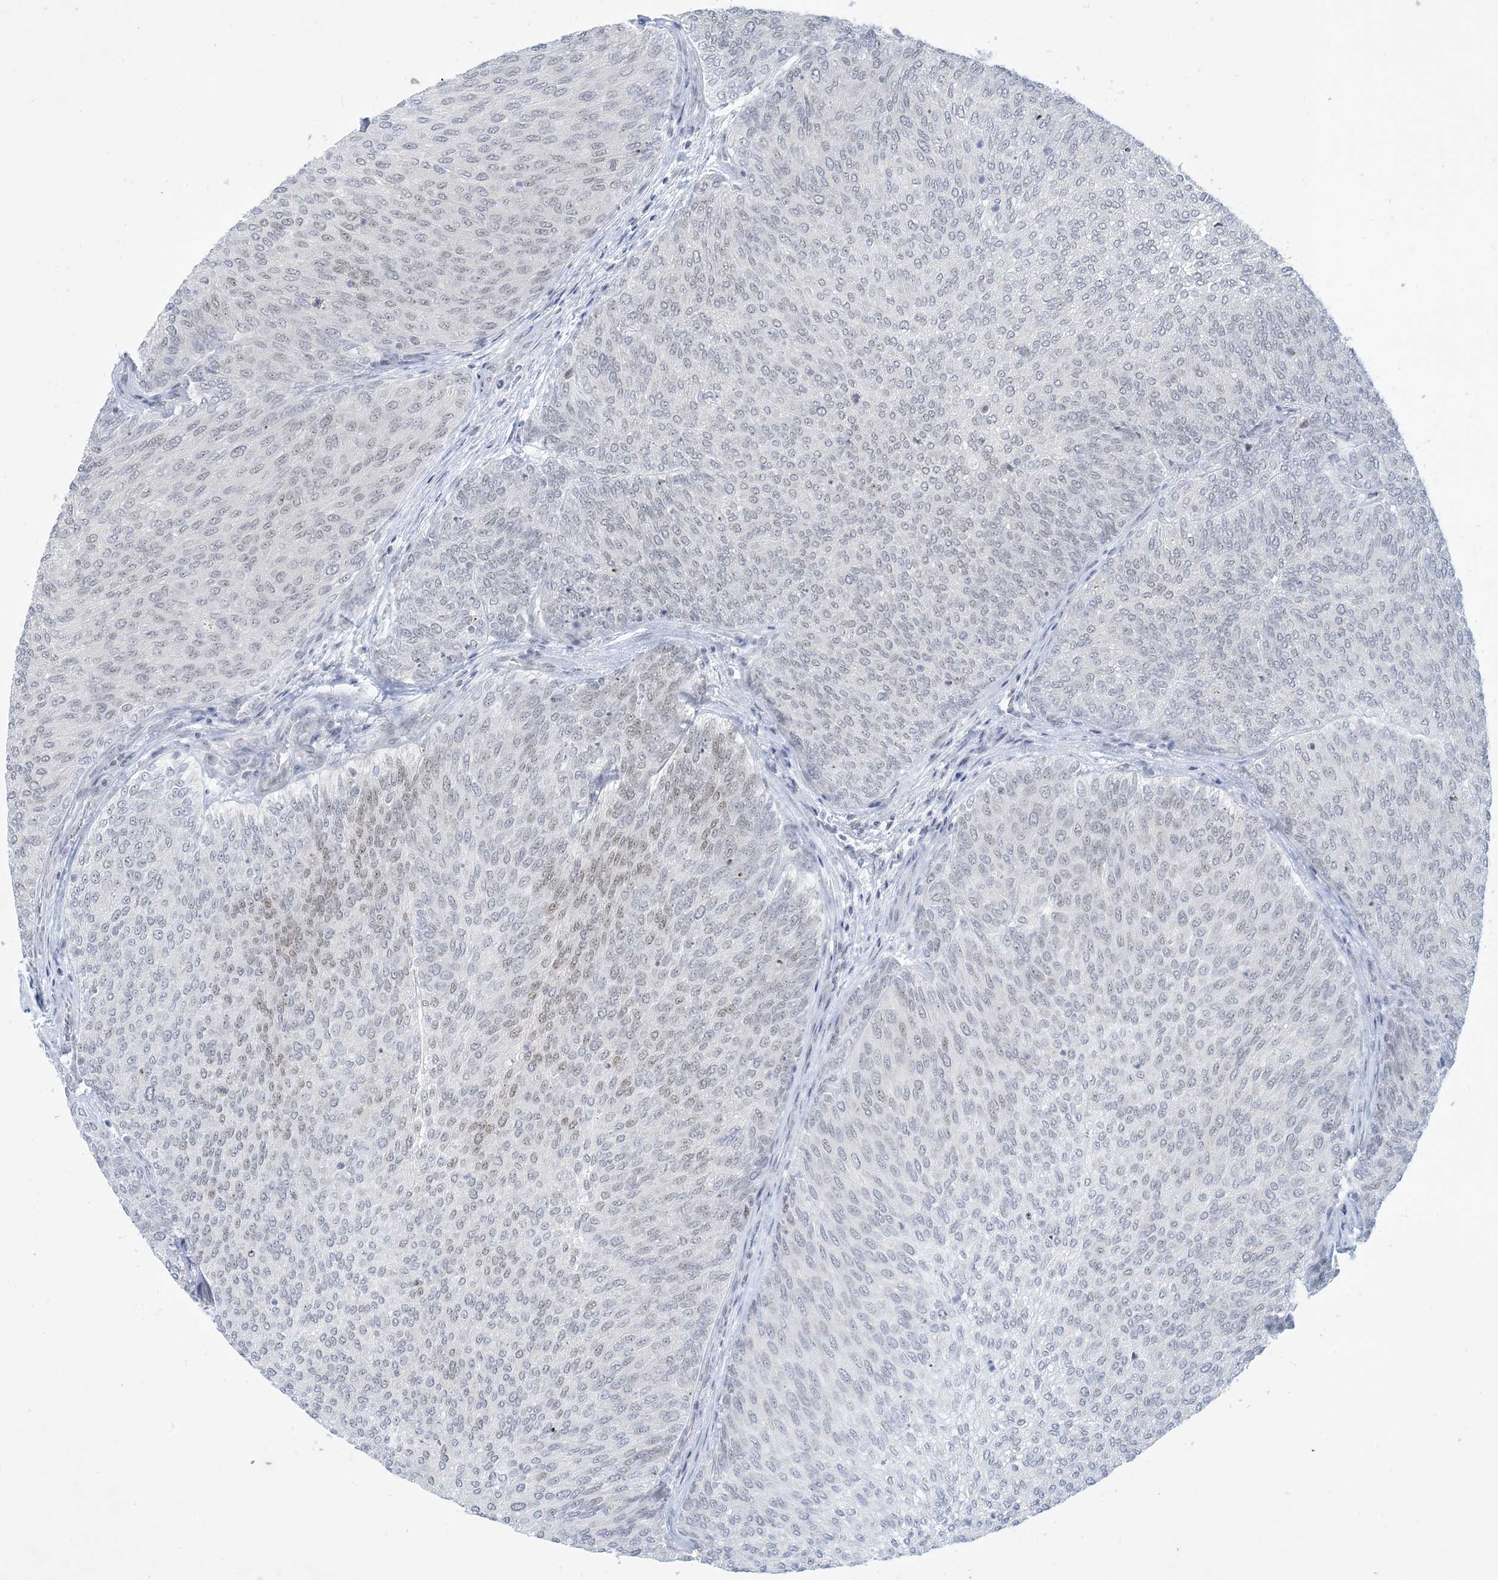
{"staining": {"intensity": "weak", "quantity": "<25%", "location": "nuclear"}, "tissue": "urothelial cancer", "cell_type": "Tumor cells", "image_type": "cancer", "snomed": [{"axis": "morphology", "description": "Urothelial carcinoma, Low grade"}, {"axis": "topography", "description": "Urinary bladder"}], "caption": "Human low-grade urothelial carcinoma stained for a protein using immunohistochemistry (IHC) shows no staining in tumor cells.", "gene": "ZNF674", "patient": {"sex": "female", "age": 79}}